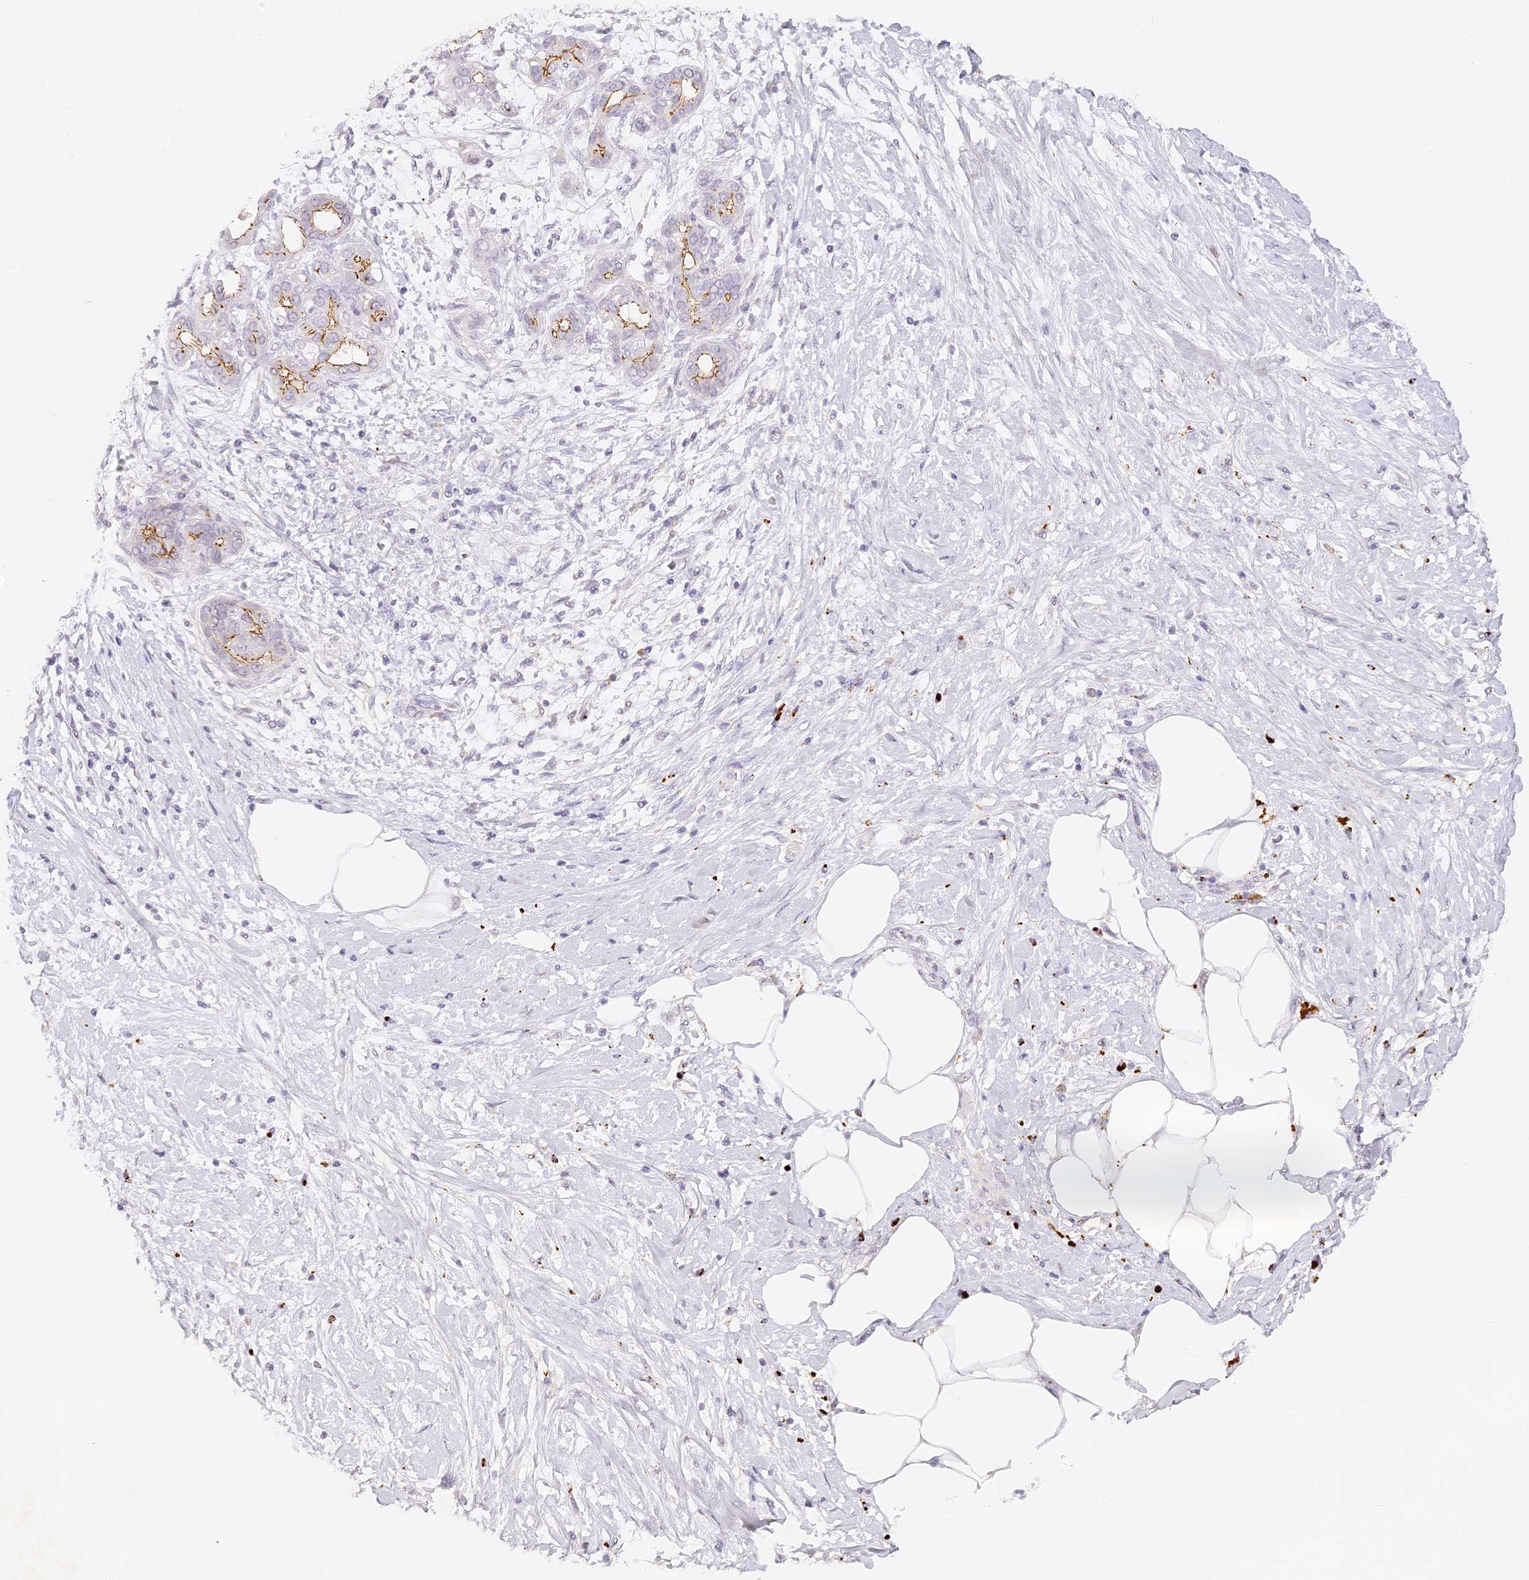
{"staining": {"intensity": "moderate", "quantity": "<25%", "location": "cytoplasmic/membranous"}, "tissue": "pancreatic cancer", "cell_type": "Tumor cells", "image_type": "cancer", "snomed": [{"axis": "morphology", "description": "Adenocarcinoma, NOS"}, {"axis": "topography", "description": "Pancreas"}], "caption": "The image reveals a brown stain indicating the presence of a protein in the cytoplasmic/membranous of tumor cells in adenocarcinoma (pancreatic).", "gene": "ELL3", "patient": {"sex": "male", "age": 58}}